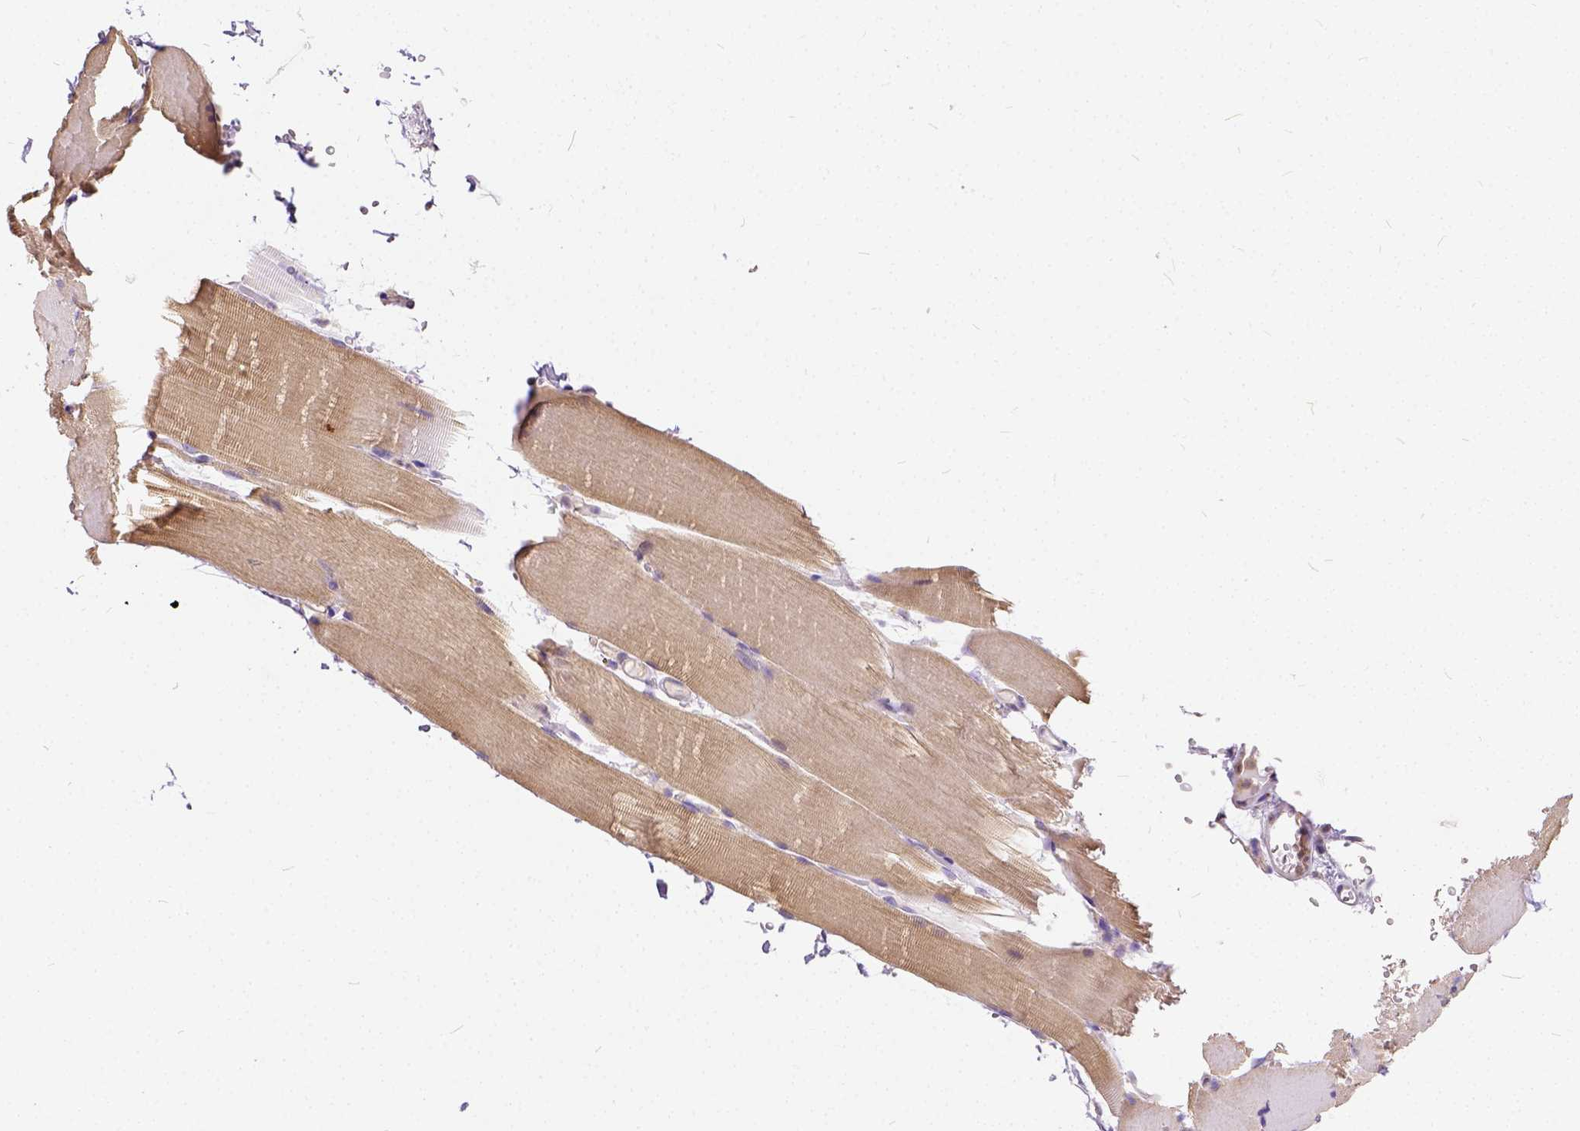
{"staining": {"intensity": "weak", "quantity": "25%-75%", "location": "cytoplasmic/membranous"}, "tissue": "skeletal muscle", "cell_type": "Myocytes", "image_type": "normal", "snomed": [{"axis": "morphology", "description": "Normal tissue, NOS"}, {"axis": "topography", "description": "Skeletal muscle"}], "caption": "The image demonstrates immunohistochemical staining of benign skeletal muscle. There is weak cytoplasmic/membranous expression is present in about 25%-75% of myocytes. (DAB (3,3'-diaminobenzidine) = brown stain, brightfield microscopy at high magnification).", "gene": "CADM4", "patient": {"sex": "female", "age": 37}}